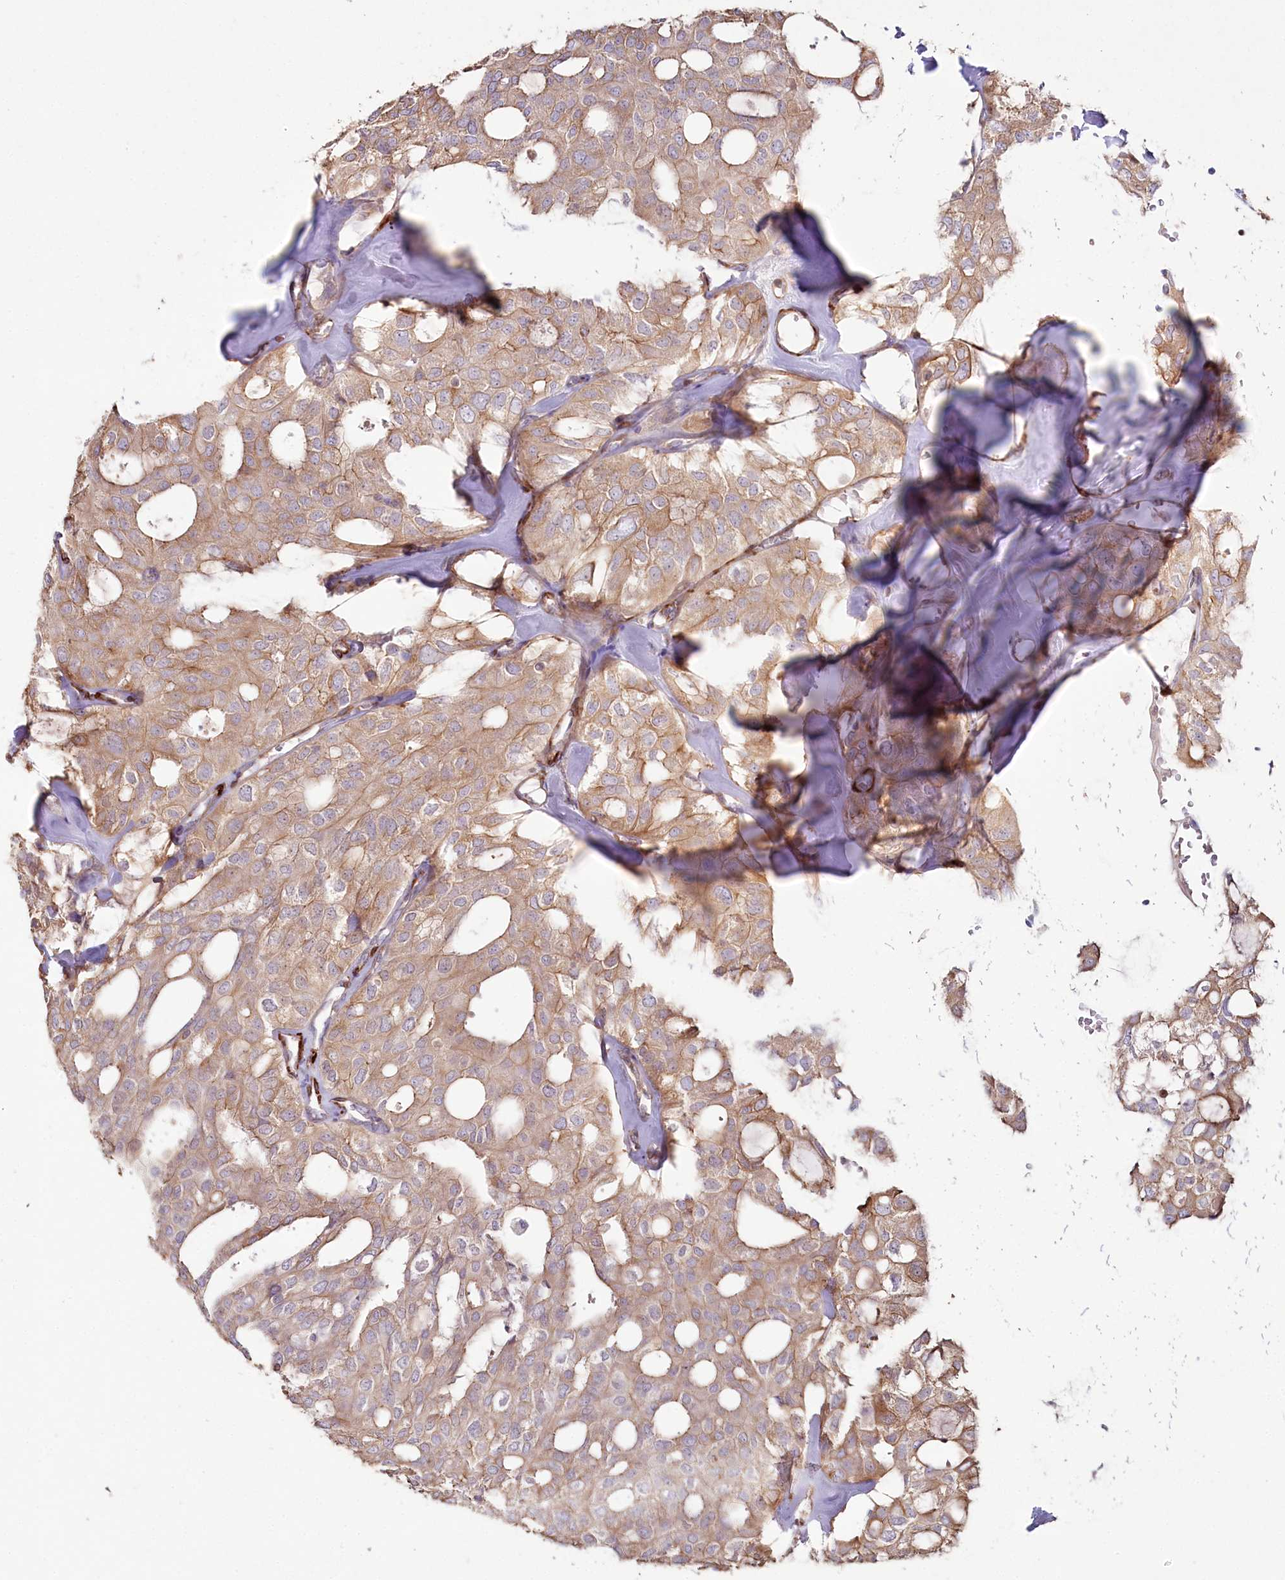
{"staining": {"intensity": "moderate", "quantity": ">75%", "location": "cytoplasmic/membranous"}, "tissue": "thyroid cancer", "cell_type": "Tumor cells", "image_type": "cancer", "snomed": [{"axis": "morphology", "description": "Follicular adenoma carcinoma, NOS"}, {"axis": "topography", "description": "Thyroid gland"}], "caption": "Immunohistochemistry (DAB) staining of follicular adenoma carcinoma (thyroid) reveals moderate cytoplasmic/membranous protein positivity in approximately >75% of tumor cells.", "gene": "SUMF1", "patient": {"sex": "male", "age": 75}}